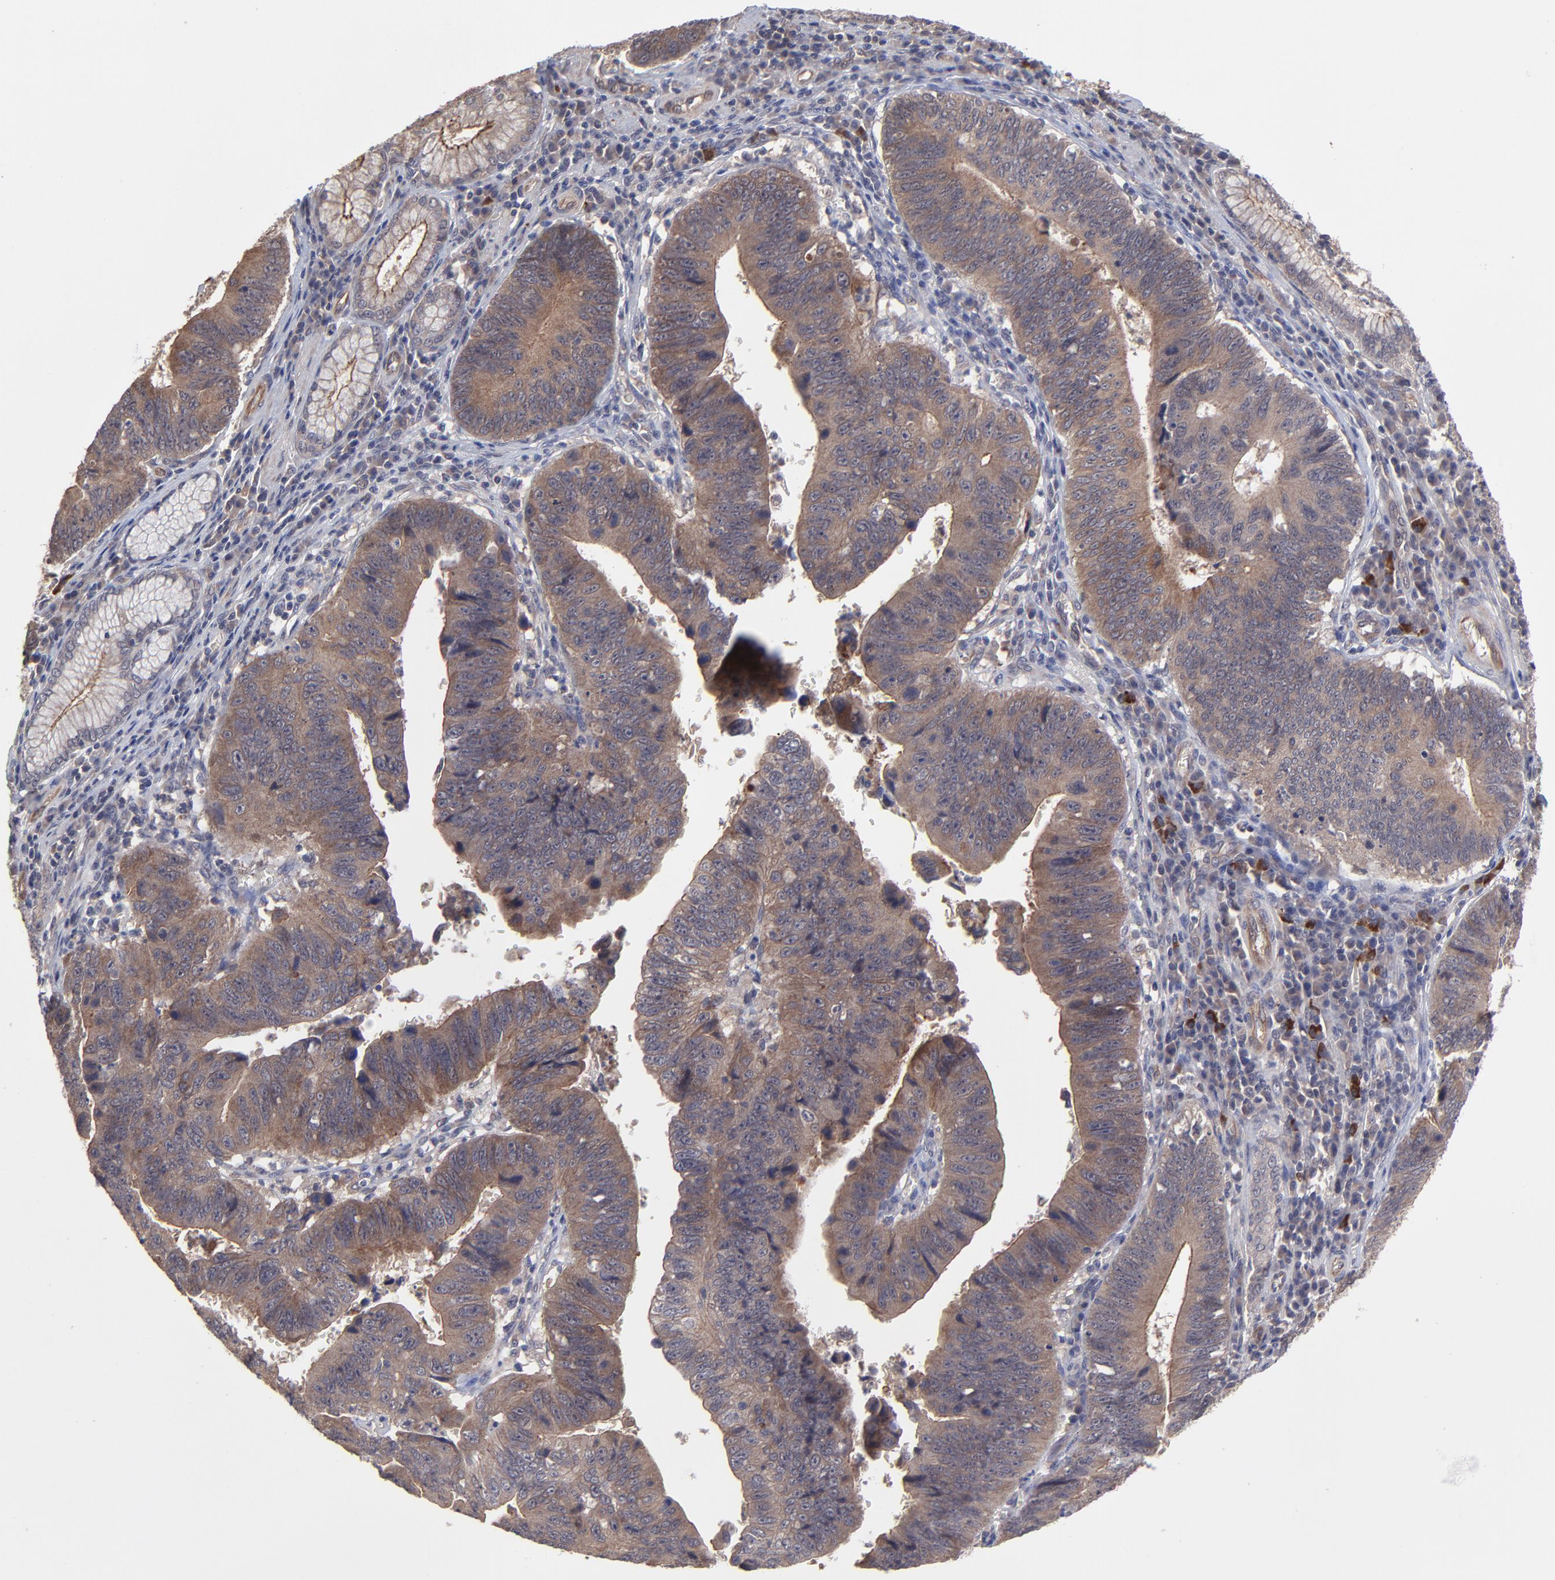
{"staining": {"intensity": "moderate", "quantity": ">75%", "location": "cytoplasmic/membranous"}, "tissue": "stomach cancer", "cell_type": "Tumor cells", "image_type": "cancer", "snomed": [{"axis": "morphology", "description": "Adenocarcinoma, NOS"}, {"axis": "topography", "description": "Stomach"}], "caption": "Human stomach adenocarcinoma stained with a brown dye shows moderate cytoplasmic/membranous positive positivity in about >75% of tumor cells.", "gene": "ZNF780B", "patient": {"sex": "male", "age": 59}}